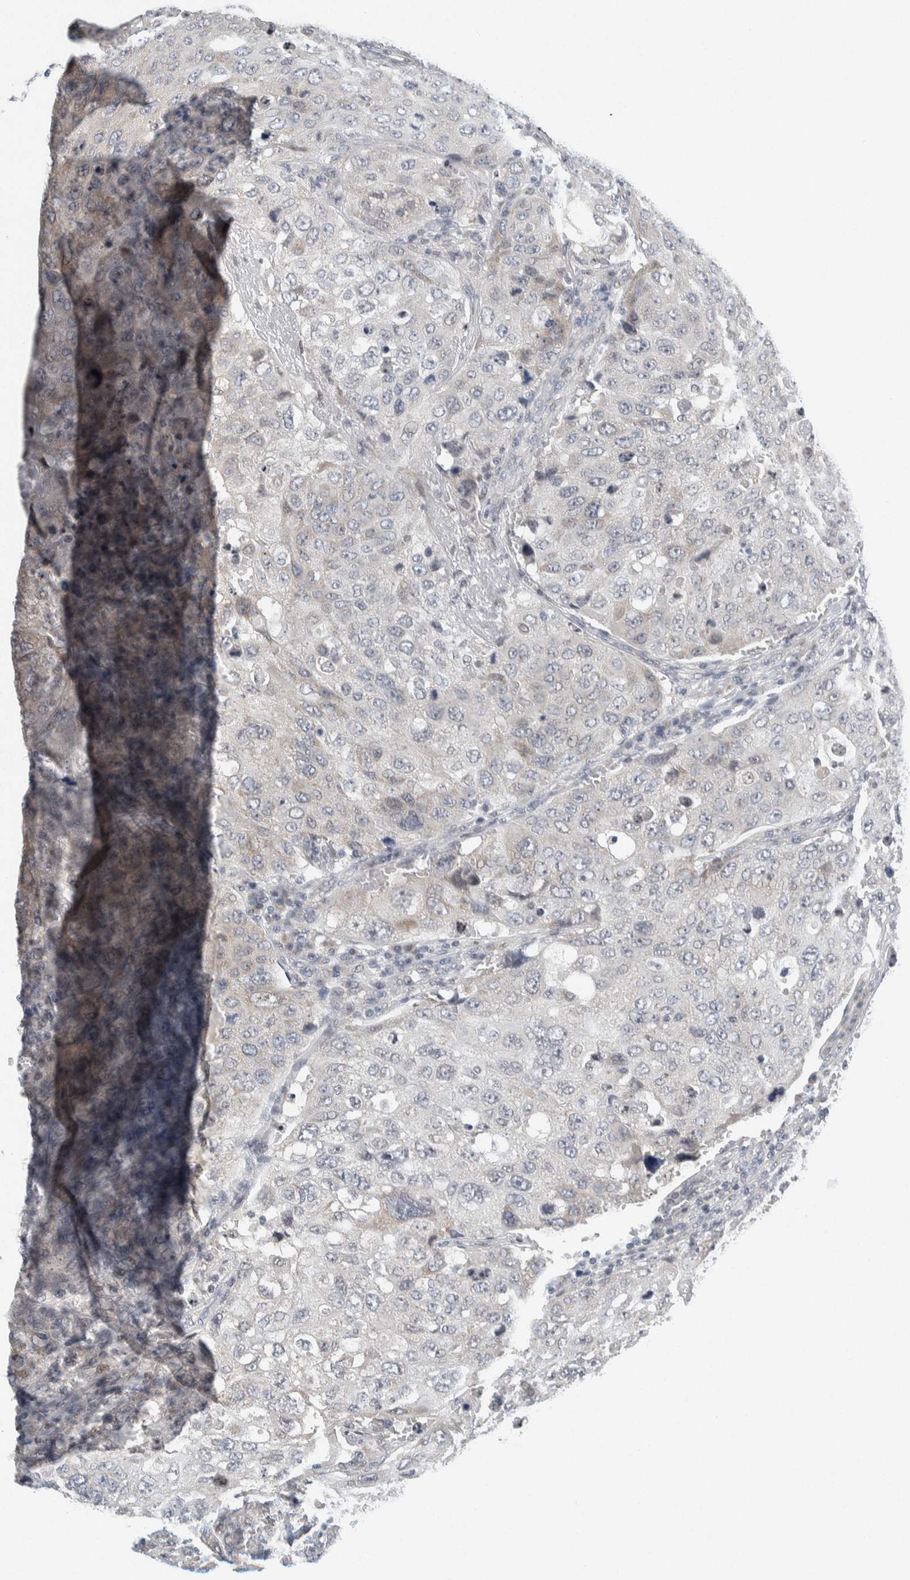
{"staining": {"intensity": "negative", "quantity": "none", "location": "none"}, "tissue": "urothelial cancer", "cell_type": "Tumor cells", "image_type": "cancer", "snomed": [{"axis": "morphology", "description": "Urothelial carcinoma, High grade"}, {"axis": "topography", "description": "Lymph node"}, {"axis": "topography", "description": "Urinary bladder"}], "caption": "Immunohistochemistry micrograph of urothelial cancer stained for a protein (brown), which shows no positivity in tumor cells.", "gene": "NEUROD1", "patient": {"sex": "male", "age": 51}}